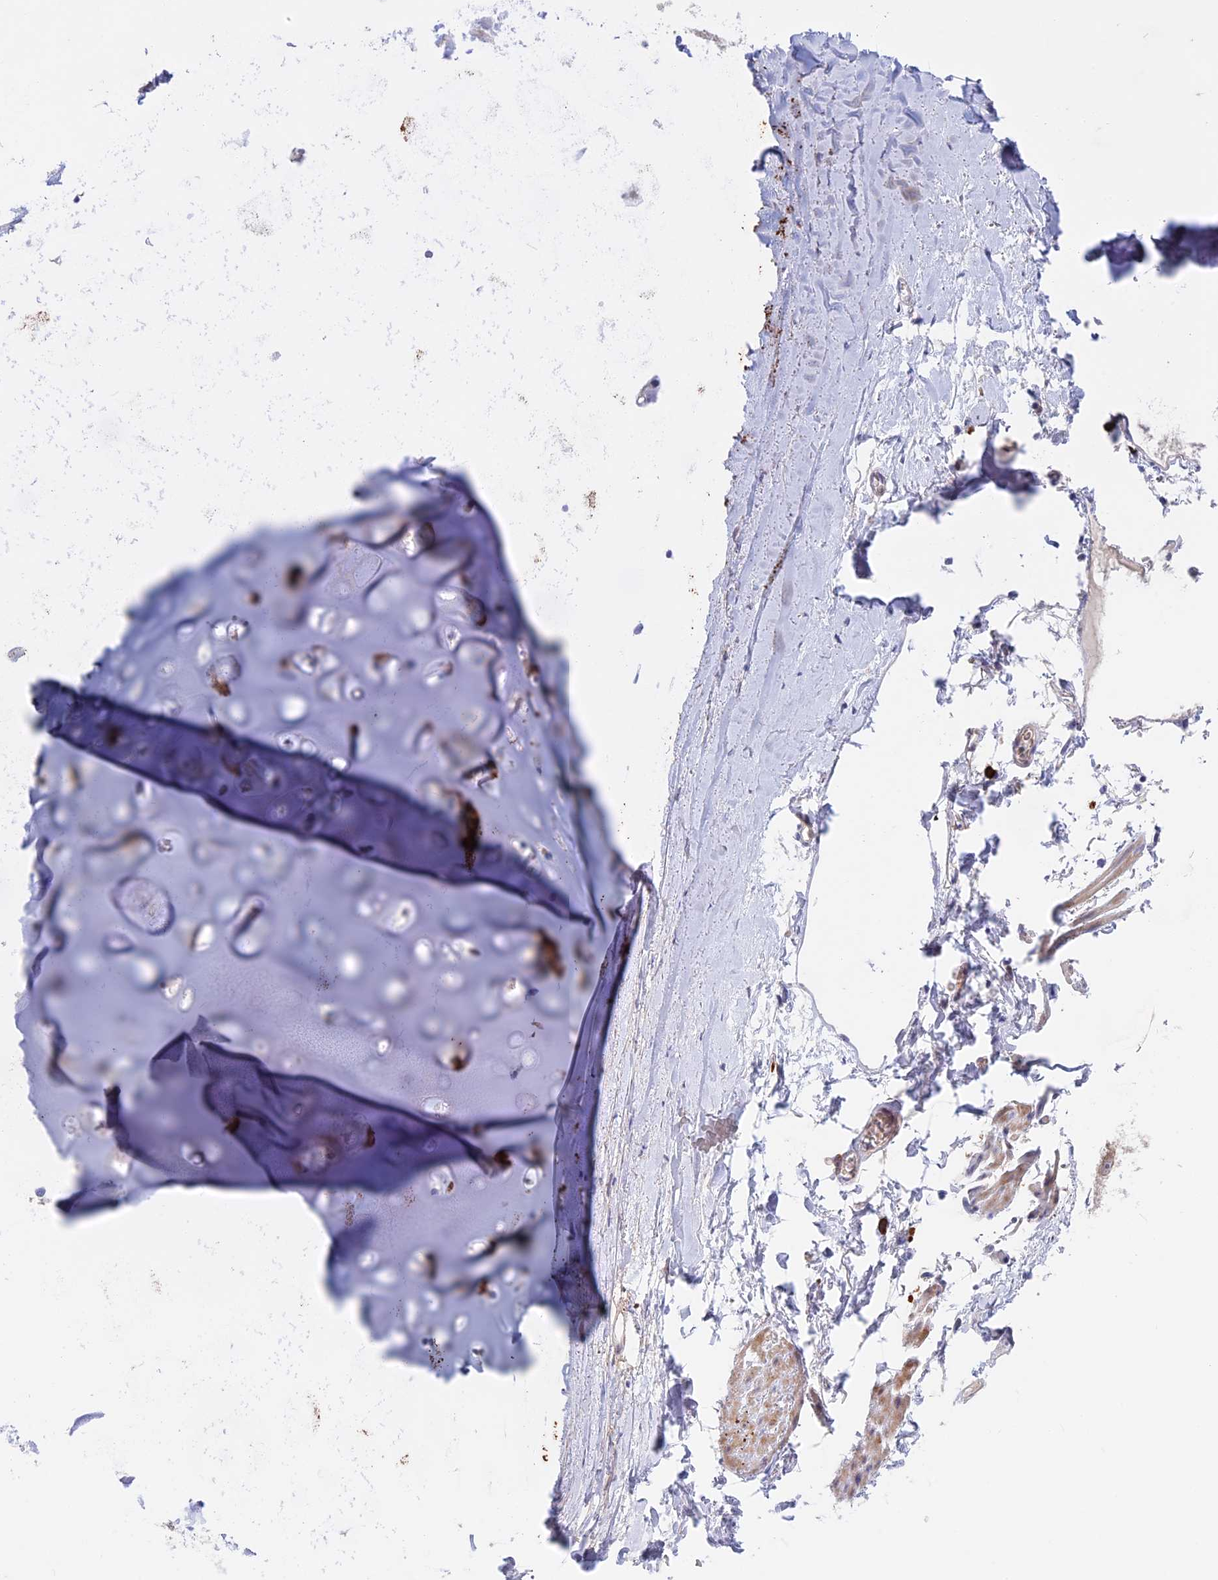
{"staining": {"intensity": "negative", "quantity": "none", "location": "none"}, "tissue": "adipose tissue", "cell_type": "Adipocytes", "image_type": "normal", "snomed": [{"axis": "morphology", "description": "Normal tissue, NOS"}, {"axis": "topography", "description": "Lymph node"}, {"axis": "topography", "description": "Bronchus"}], "caption": "Immunohistochemistry (IHC) histopathology image of benign human adipose tissue stained for a protein (brown), which reveals no expression in adipocytes.", "gene": "SLC2A6", "patient": {"sex": "male", "age": 63}}